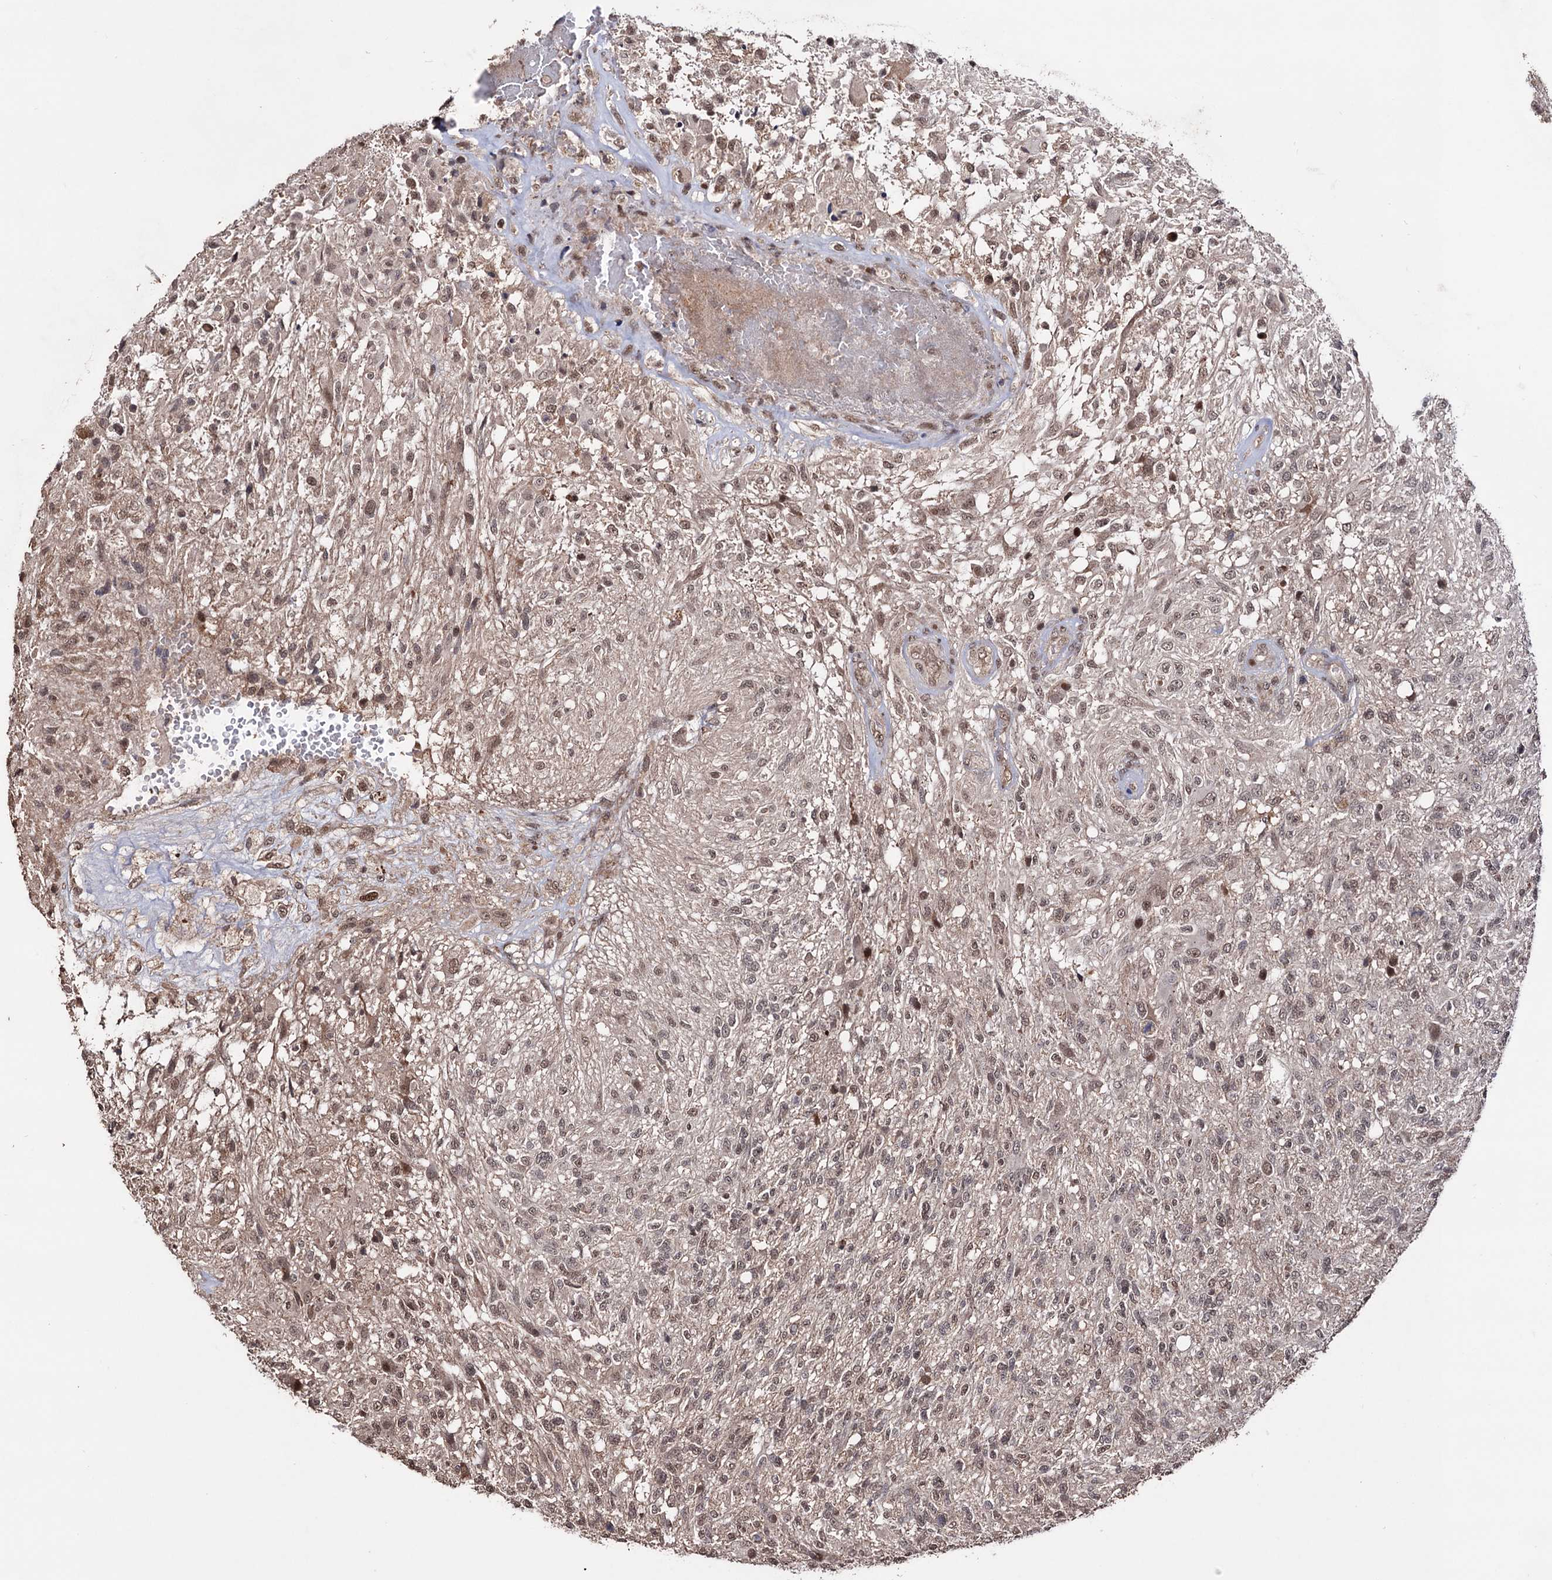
{"staining": {"intensity": "weak", "quantity": "25%-75%", "location": "nuclear"}, "tissue": "glioma", "cell_type": "Tumor cells", "image_type": "cancer", "snomed": [{"axis": "morphology", "description": "Glioma, malignant, High grade"}, {"axis": "topography", "description": "Brain"}], "caption": "Immunohistochemistry histopathology image of neoplastic tissue: malignant high-grade glioma stained using immunohistochemistry (IHC) exhibits low levels of weak protein expression localized specifically in the nuclear of tumor cells, appearing as a nuclear brown color.", "gene": "KLF5", "patient": {"sex": "male", "age": 56}}